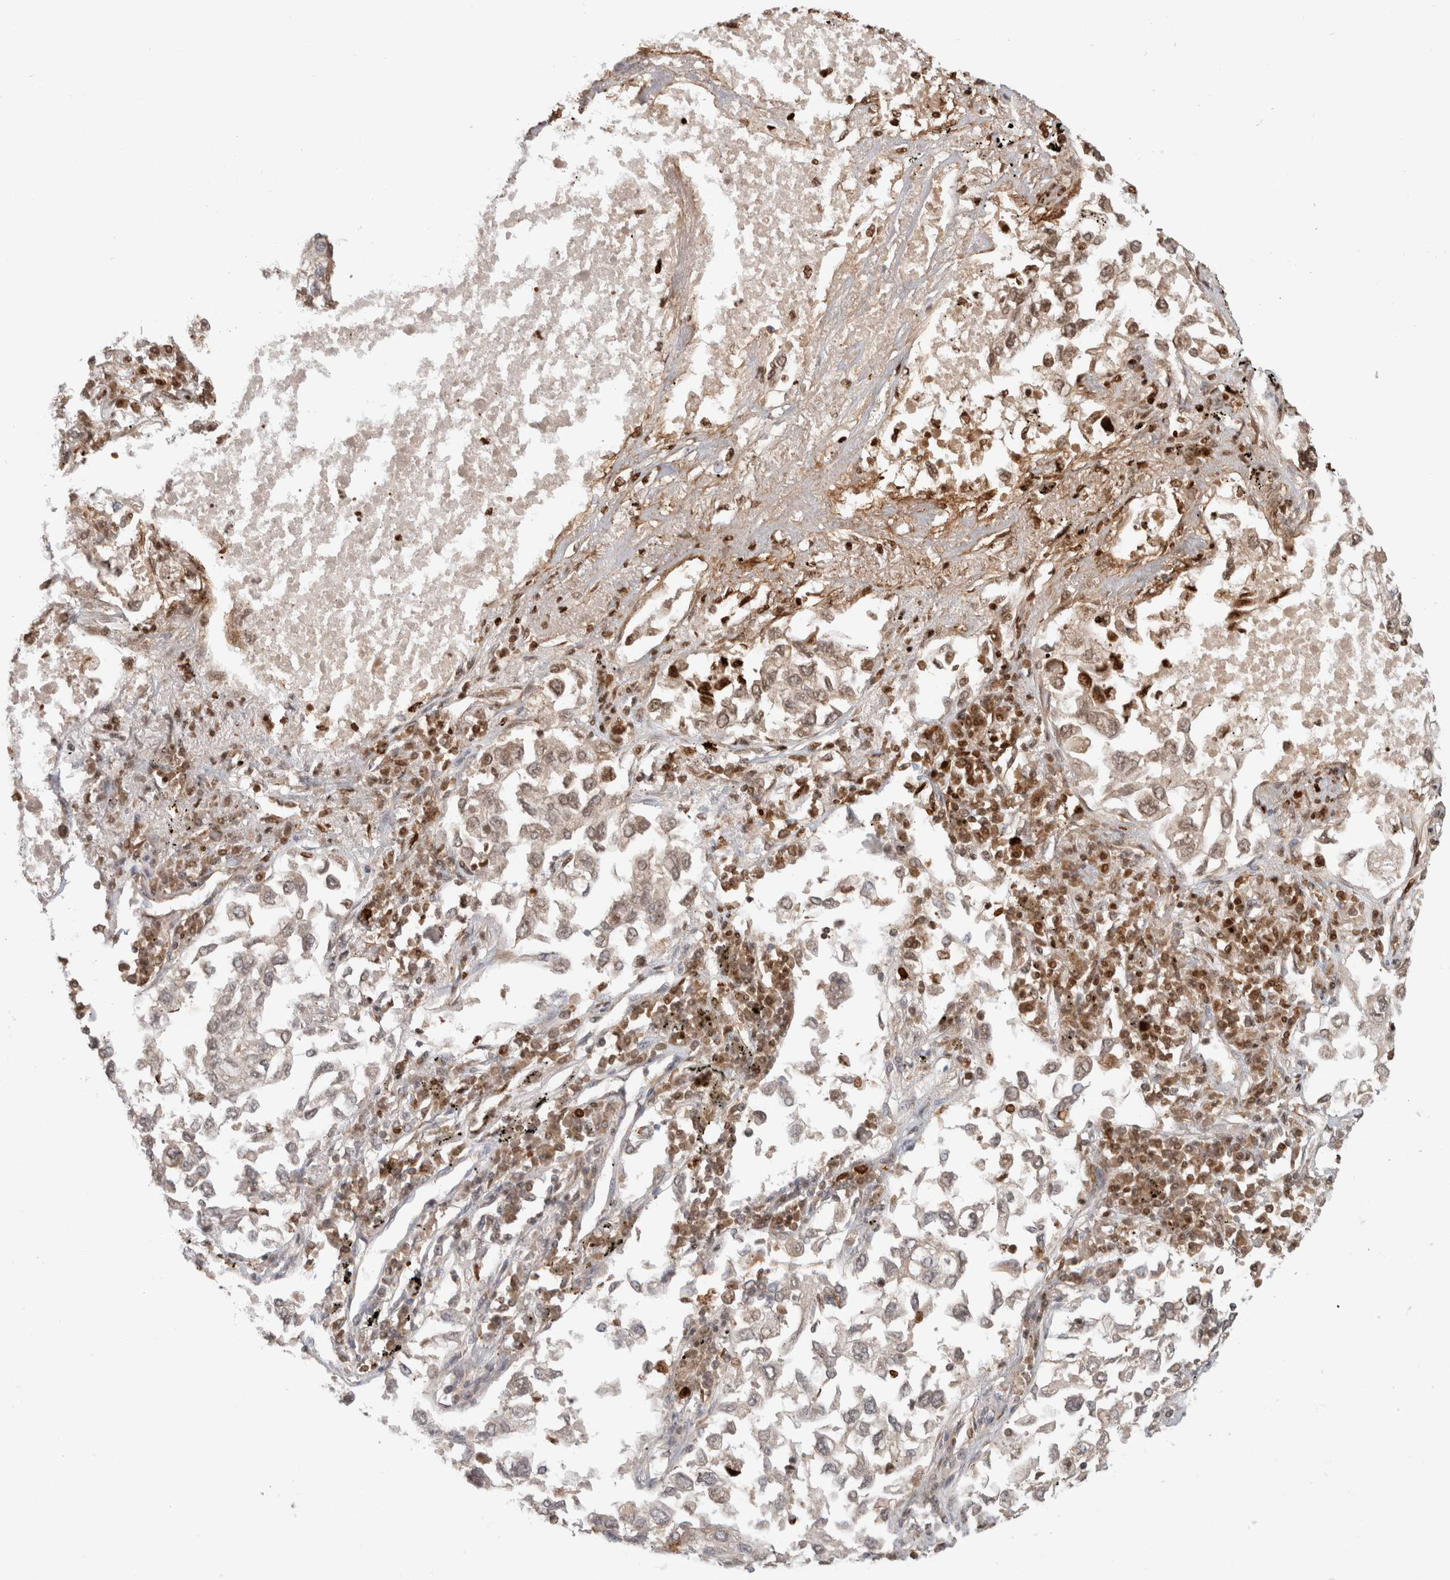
{"staining": {"intensity": "weak", "quantity": "<25%", "location": "cytoplasmic/membranous,nuclear"}, "tissue": "lung cancer", "cell_type": "Tumor cells", "image_type": "cancer", "snomed": [{"axis": "morphology", "description": "Inflammation, NOS"}, {"axis": "morphology", "description": "Adenocarcinoma, NOS"}, {"axis": "topography", "description": "Lung"}], "caption": "Immunohistochemical staining of lung cancer (adenocarcinoma) demonstrates no significant staining in tumor cells.", "gene": "HSPG2", "patient": {"sex": "male", "age": 63}}